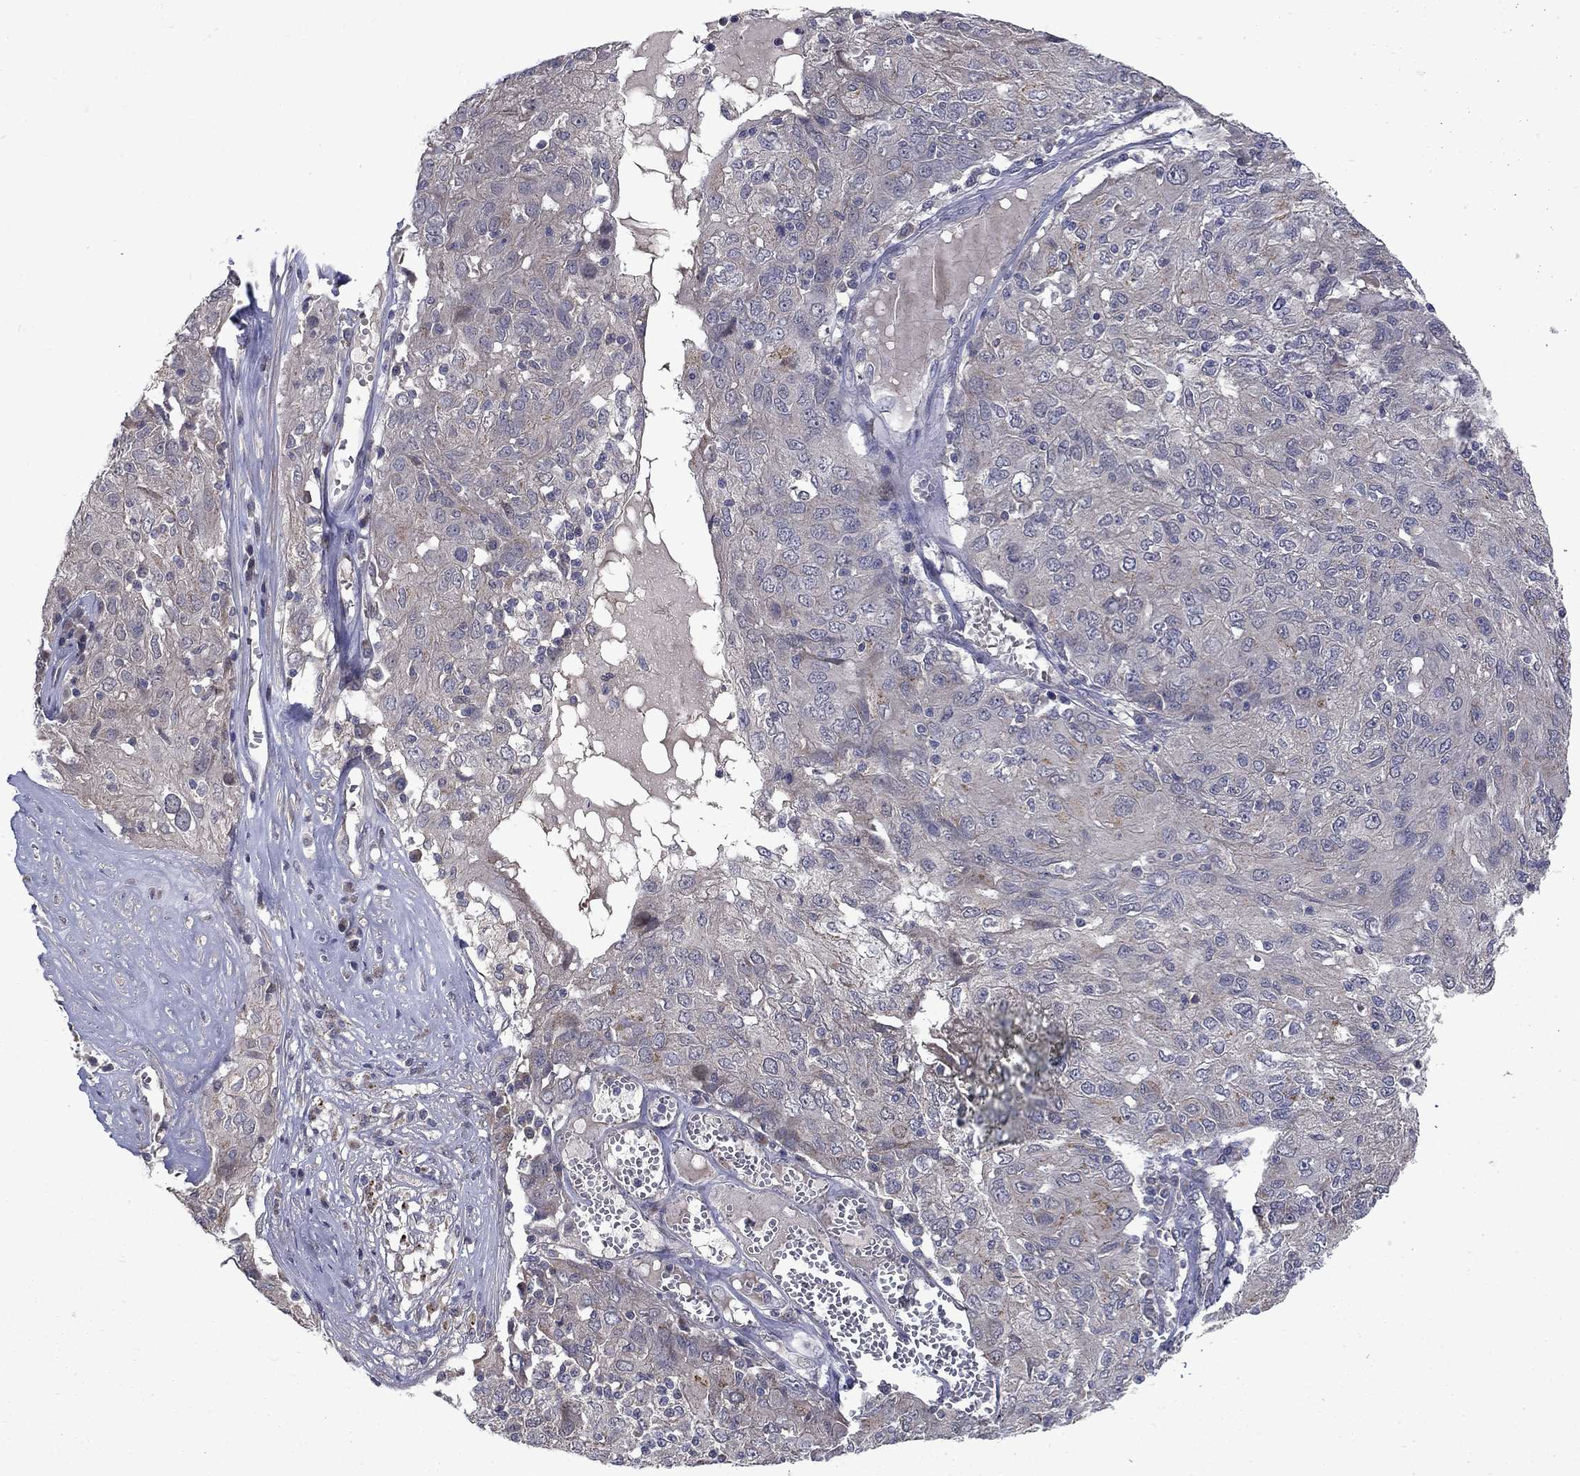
{"staining": {"intensity": "negative", "quantity": "none", "location": "none"}, "tissue": "ovarian cancer", "cell_type": "Tumor cells", "image_type": "cancer", "snomed": [{"axis": "morphology", "description": "Carcinoma, endometroid"}, {"axis": "topography", "description": "Ovary"}], "caption": "Protein analysis of ovarian cancer (endometroid carcinoma) shows no significant staining in tumor cells.", "gene": "FAM3B", "patient": {"sex": "female", "age": 50}}